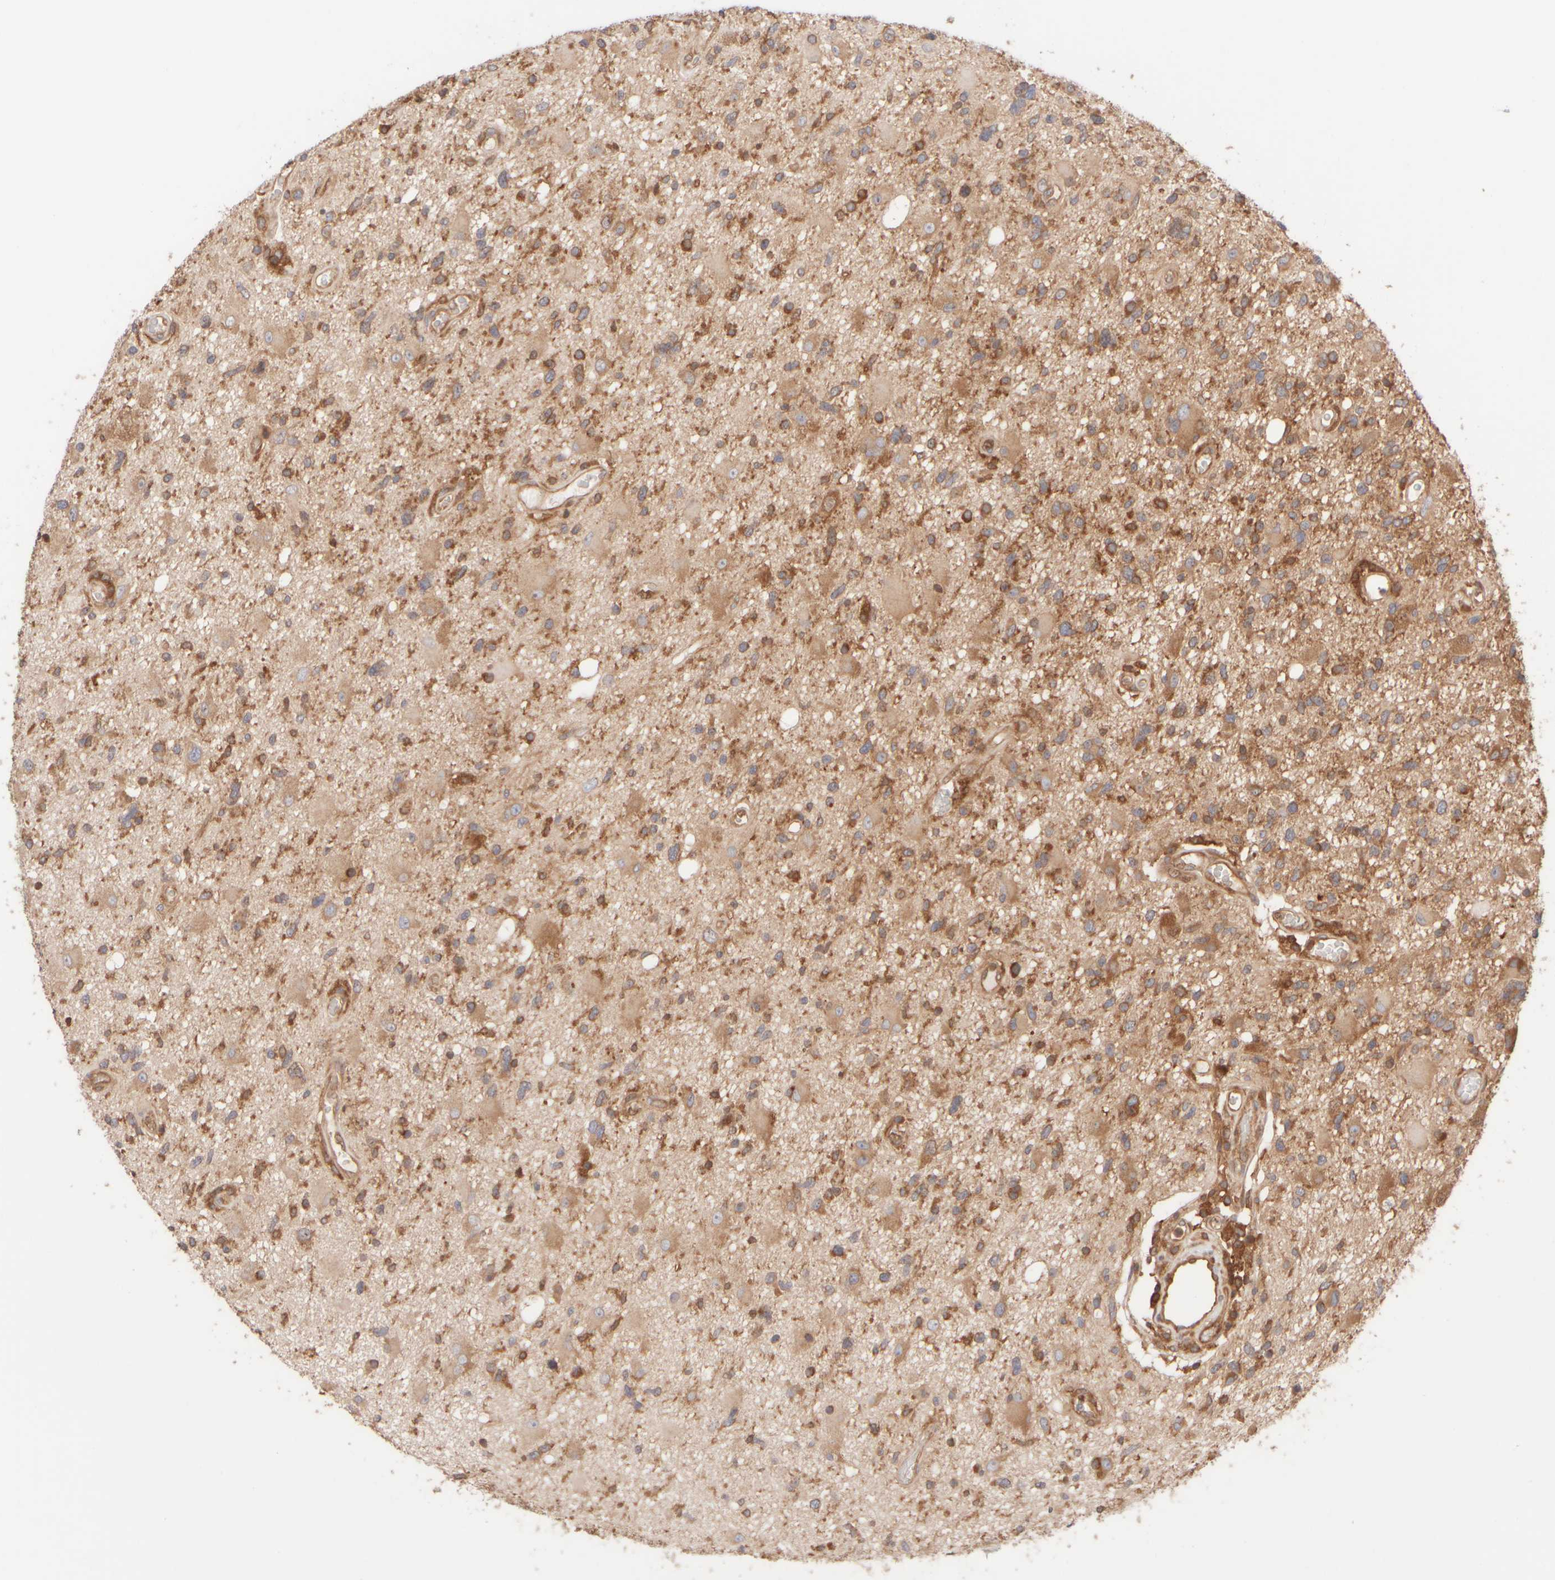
{"staining": {"intensity": "moderate", "quantity": "<25%", "location": "cytoplasmic/membranous"}, "tissue": "glioma", "cell_type": "Tumor cells", "image_type": "cancer", "snomed": [{"axis": "morphology", "description": "Glioma, malignant, High grade"}, {"axis": "topography", "description": "Brain"}], "caption": "Protein expression by immunohistochemistry (IHC) demonstrates moderate cytoplasmic/membranous expression in about <25% of tumor cells in glioma.", "gene": "RABEP1", "patient": {"sex": "male", "age": 33}}